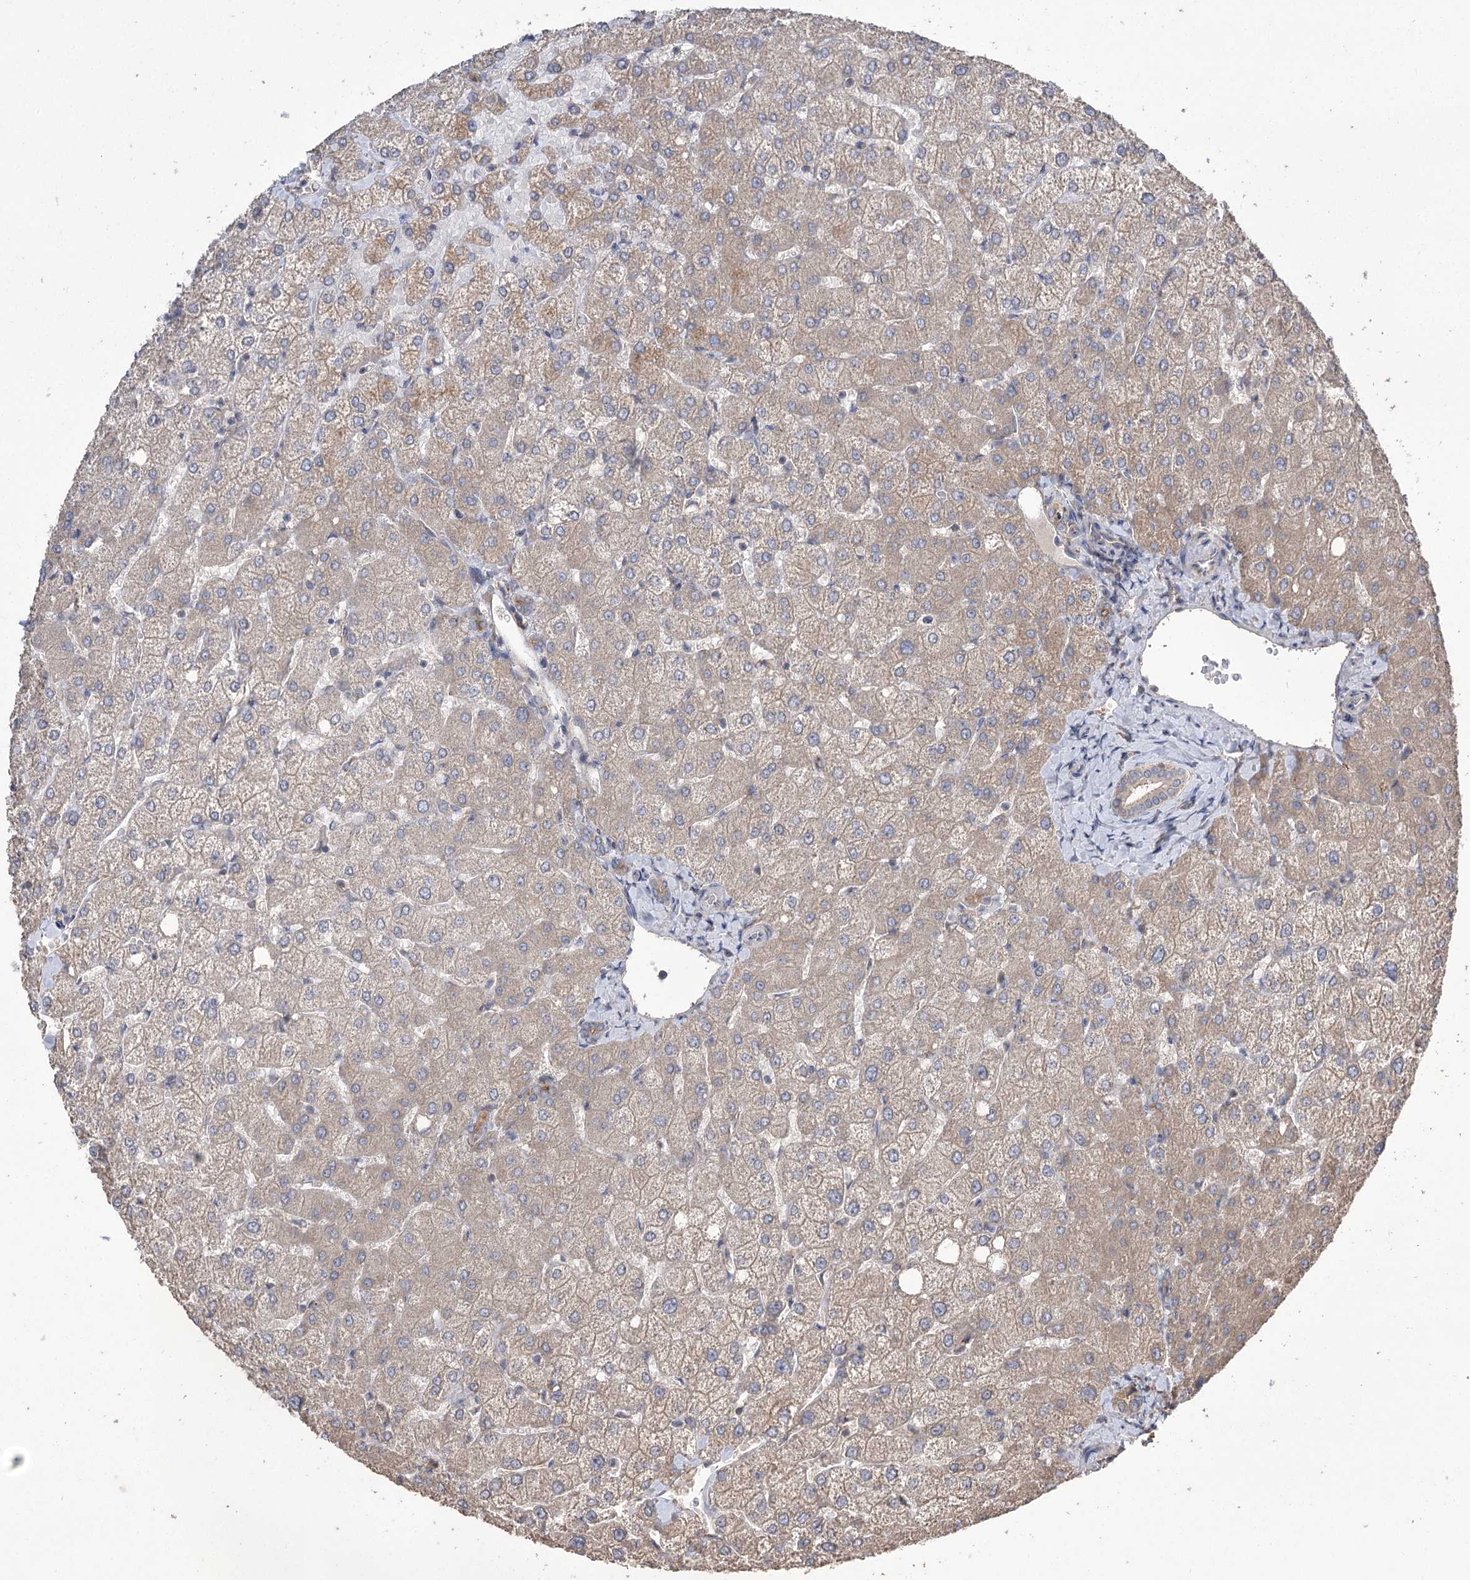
{"staining": {"intensity": "weak", "quantity": "<25%", "location": "cytoplasmic/membranous"}, "tissue": "liver", "cell_type": "Cholangiocytes", "image_type": "normal", "snomed": [{"axis": "morphology", "description": "Normal tissue, NOS"}, {"axis": "topography", "description": "Liver"}], "caption": "A high-resolution micrograph shows IHC staining of benign liver, which exhibits no significant positivity in cholangiocytes.", "gene": "PRSS53", "patient": {"sex": "female", "age": 54}}